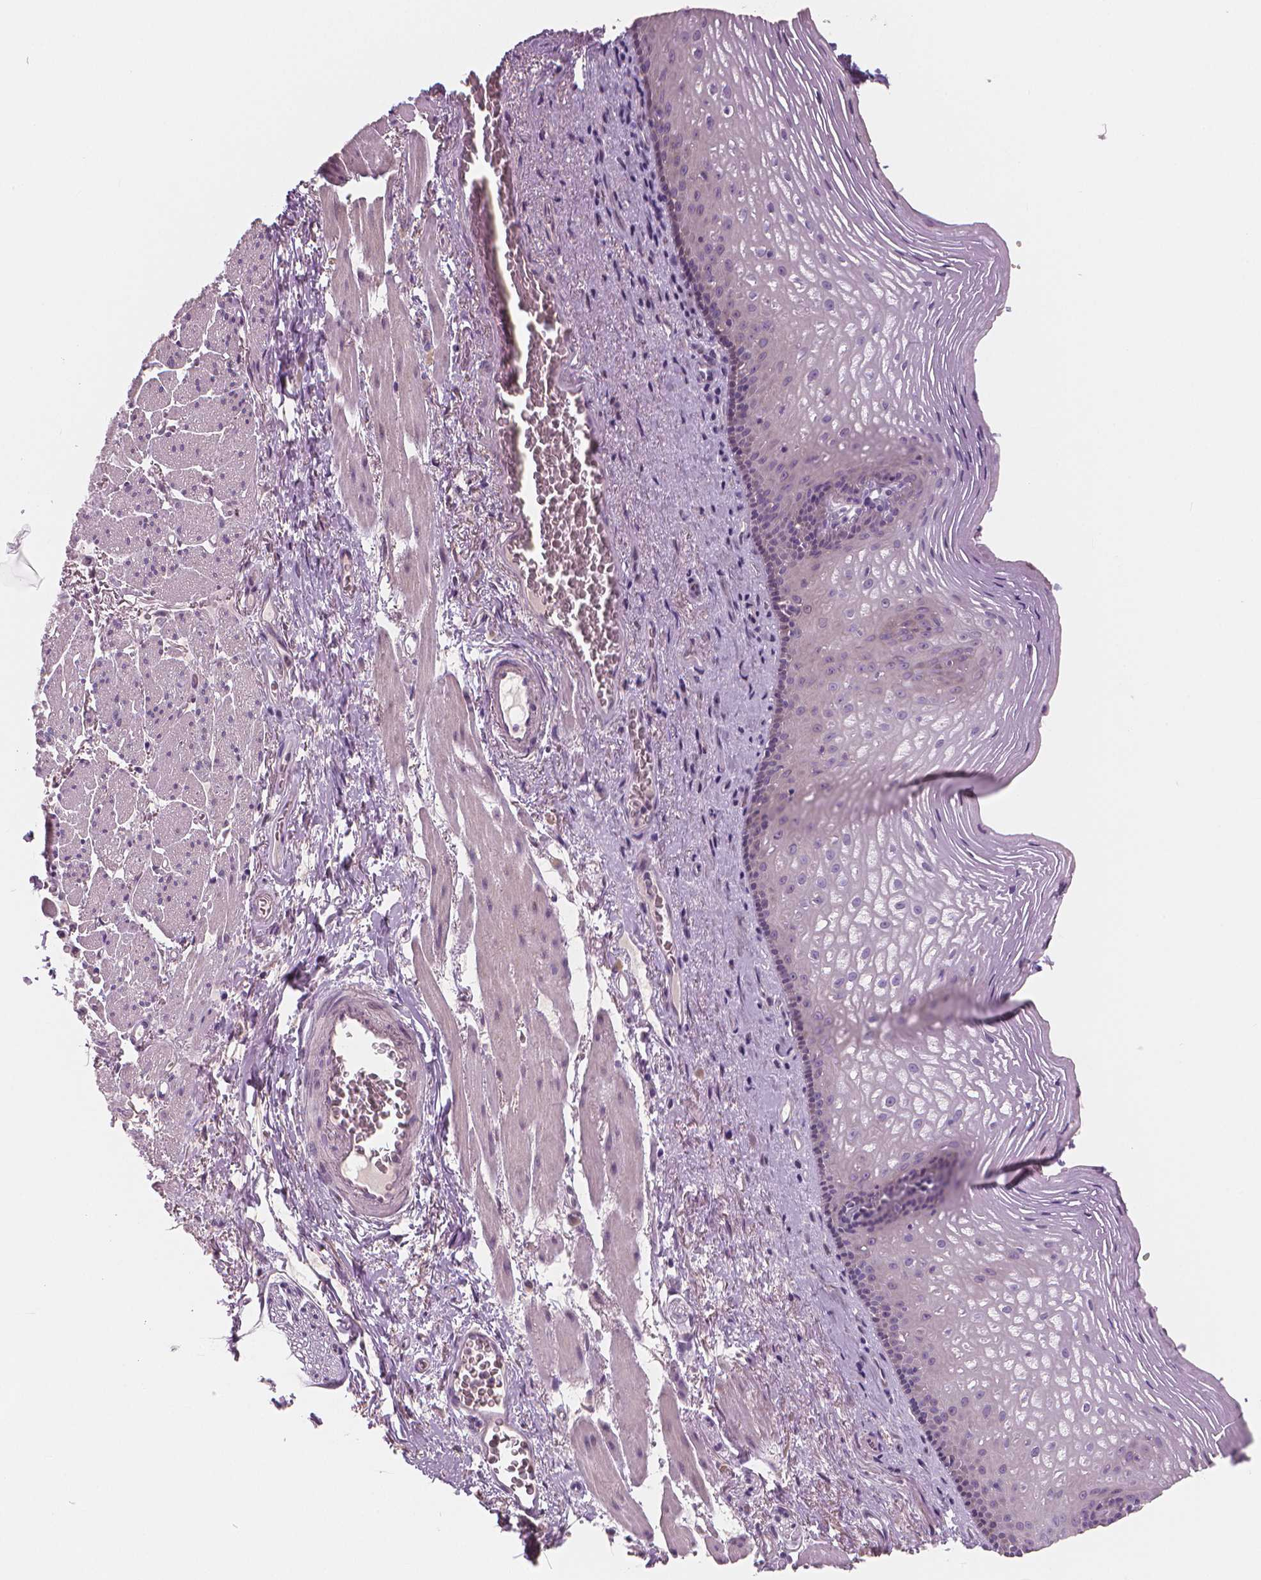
{"staining": {"intensity": "weak", "quantity": "<25%", "location": "nuclear"}, "tissue": "esophagus", "cell_type": "Squamous epithelial cells", "image_type": "normal", "snomed": [{"axis": "morphology", "description": "Normal tissue, NOS"}, {"axis": "topography", "description": "Esophagus"}], "caption": "Unremarkable esophagus was stained to show a protein in brown. There is no significant positivity in squamous epithelial cells. Nuclei are stained in blue.", "gene": "RNASE7", "patient": {"sex": "male", "age": 76}}